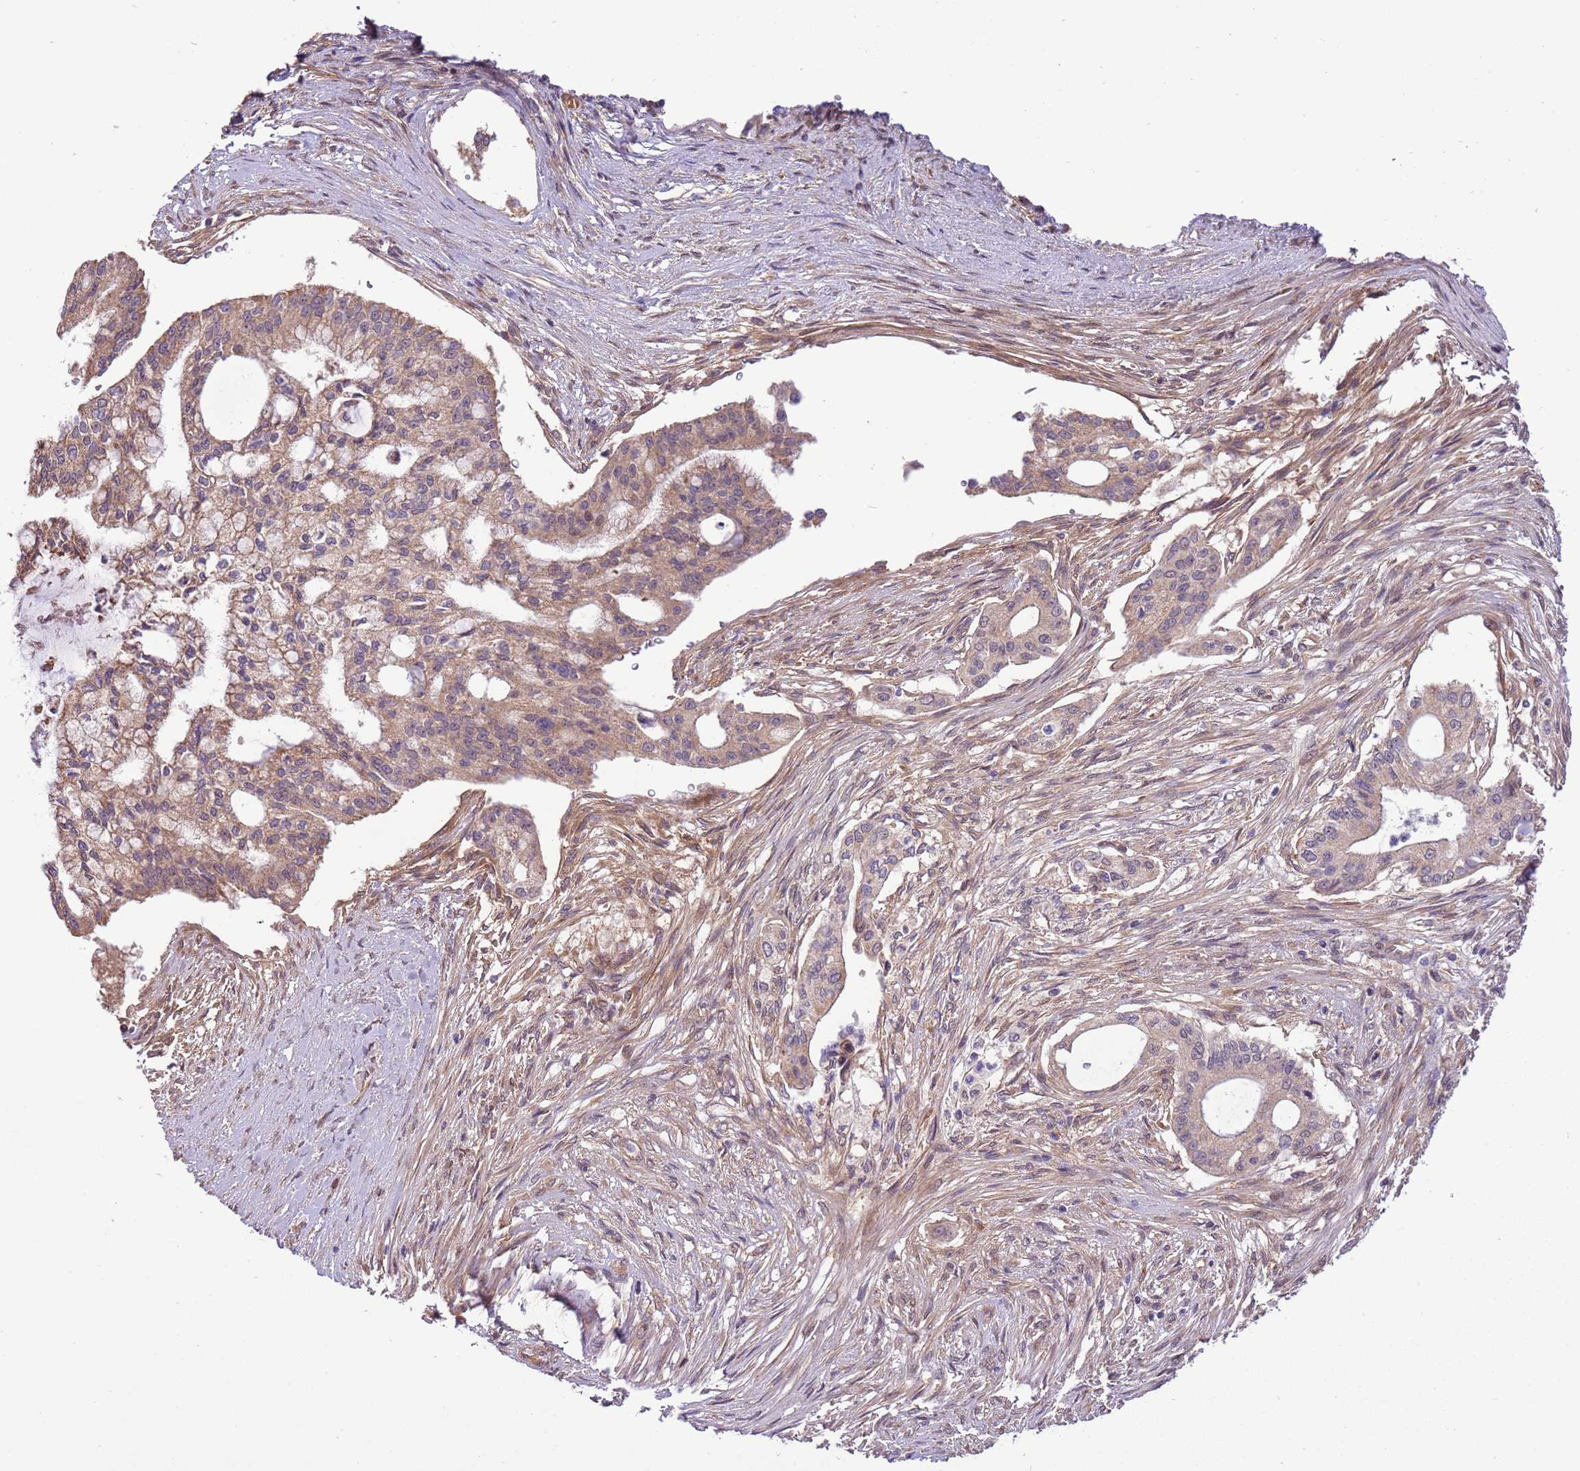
{"staining": {"intensity": "moderate", "quantity": "25%-75%", "location": "cytoplasmic/membranous"}, "tissue": "pancreatic cancer", "cell_type": "Tumor cells", "image_type": "cancer", "snomed": [{"axis": "morphology", "description": "Adenocarcinoma, NOS"}, {"axis": "topography", "description": "Pancreas"}], "caption": "Pancreatic cancer (adenocarcinoma) stained with a brown dye shows moderate cytoplasmic/membranous positive expression in about 25%-75% of tumor cells.", "gene": "SCARA3", "patient": {"sex": "male", "age": 46}}